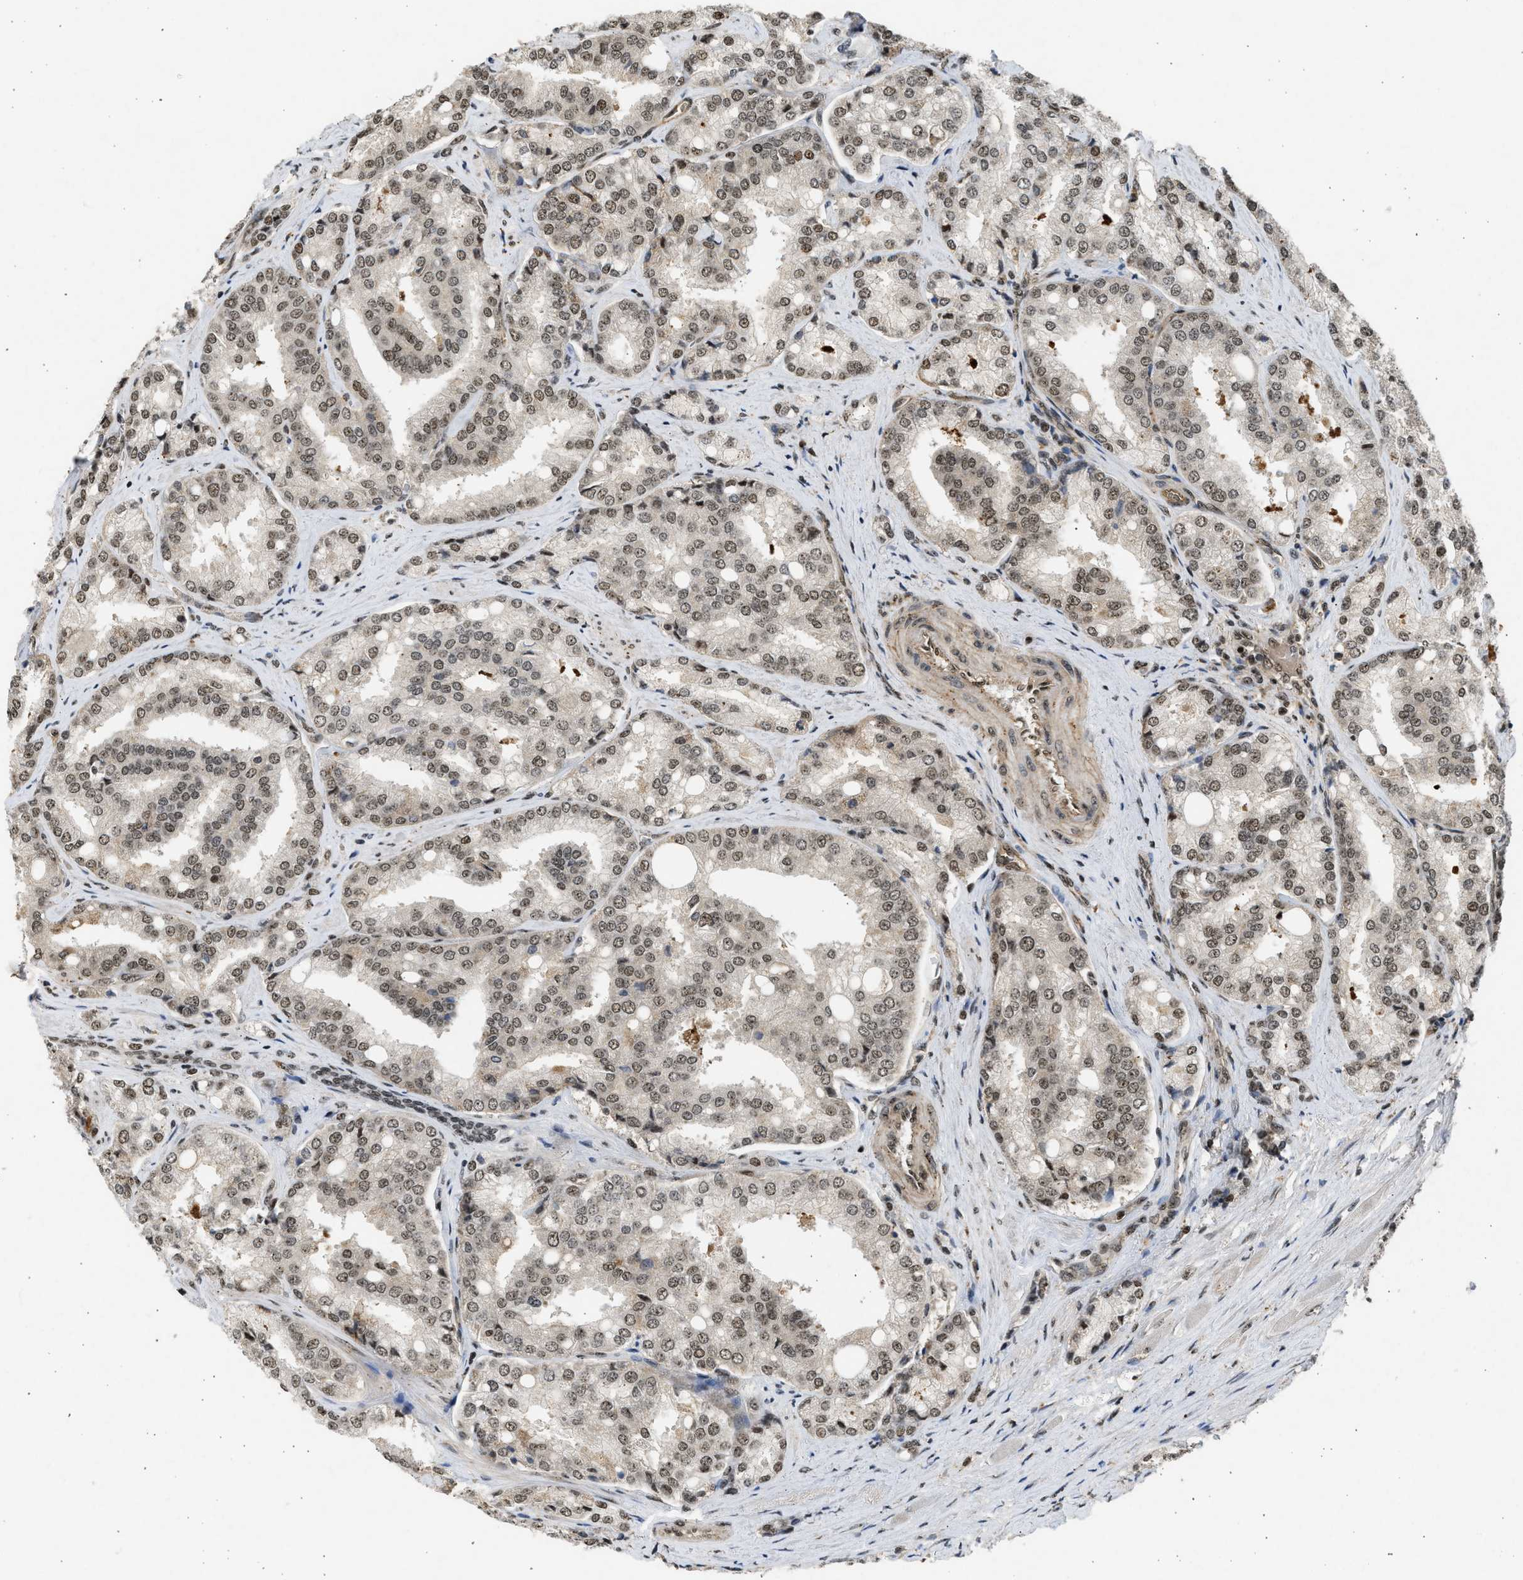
{"staining": {"intensity": "weak", "quantity": ">75%", "location": "nuclear"}, "tissue": "prostate cancer", "cell_type": "Tumor cells", "image_type": "cancer", "snomed": [{"axis": "morphology", "description": "Adenocarcinoma, High grade"}, {"axis": "topography", "description": "Prostate"}], "caption": "A histopathology image showing weak nuclear expression in about >75% of tumor cells in high-grade adenocarcinoma (prostate), as visualized by brown immunohistochemical staining.", "gene": "TFDP2", "patient": {"sex": "male", "age": 50}}